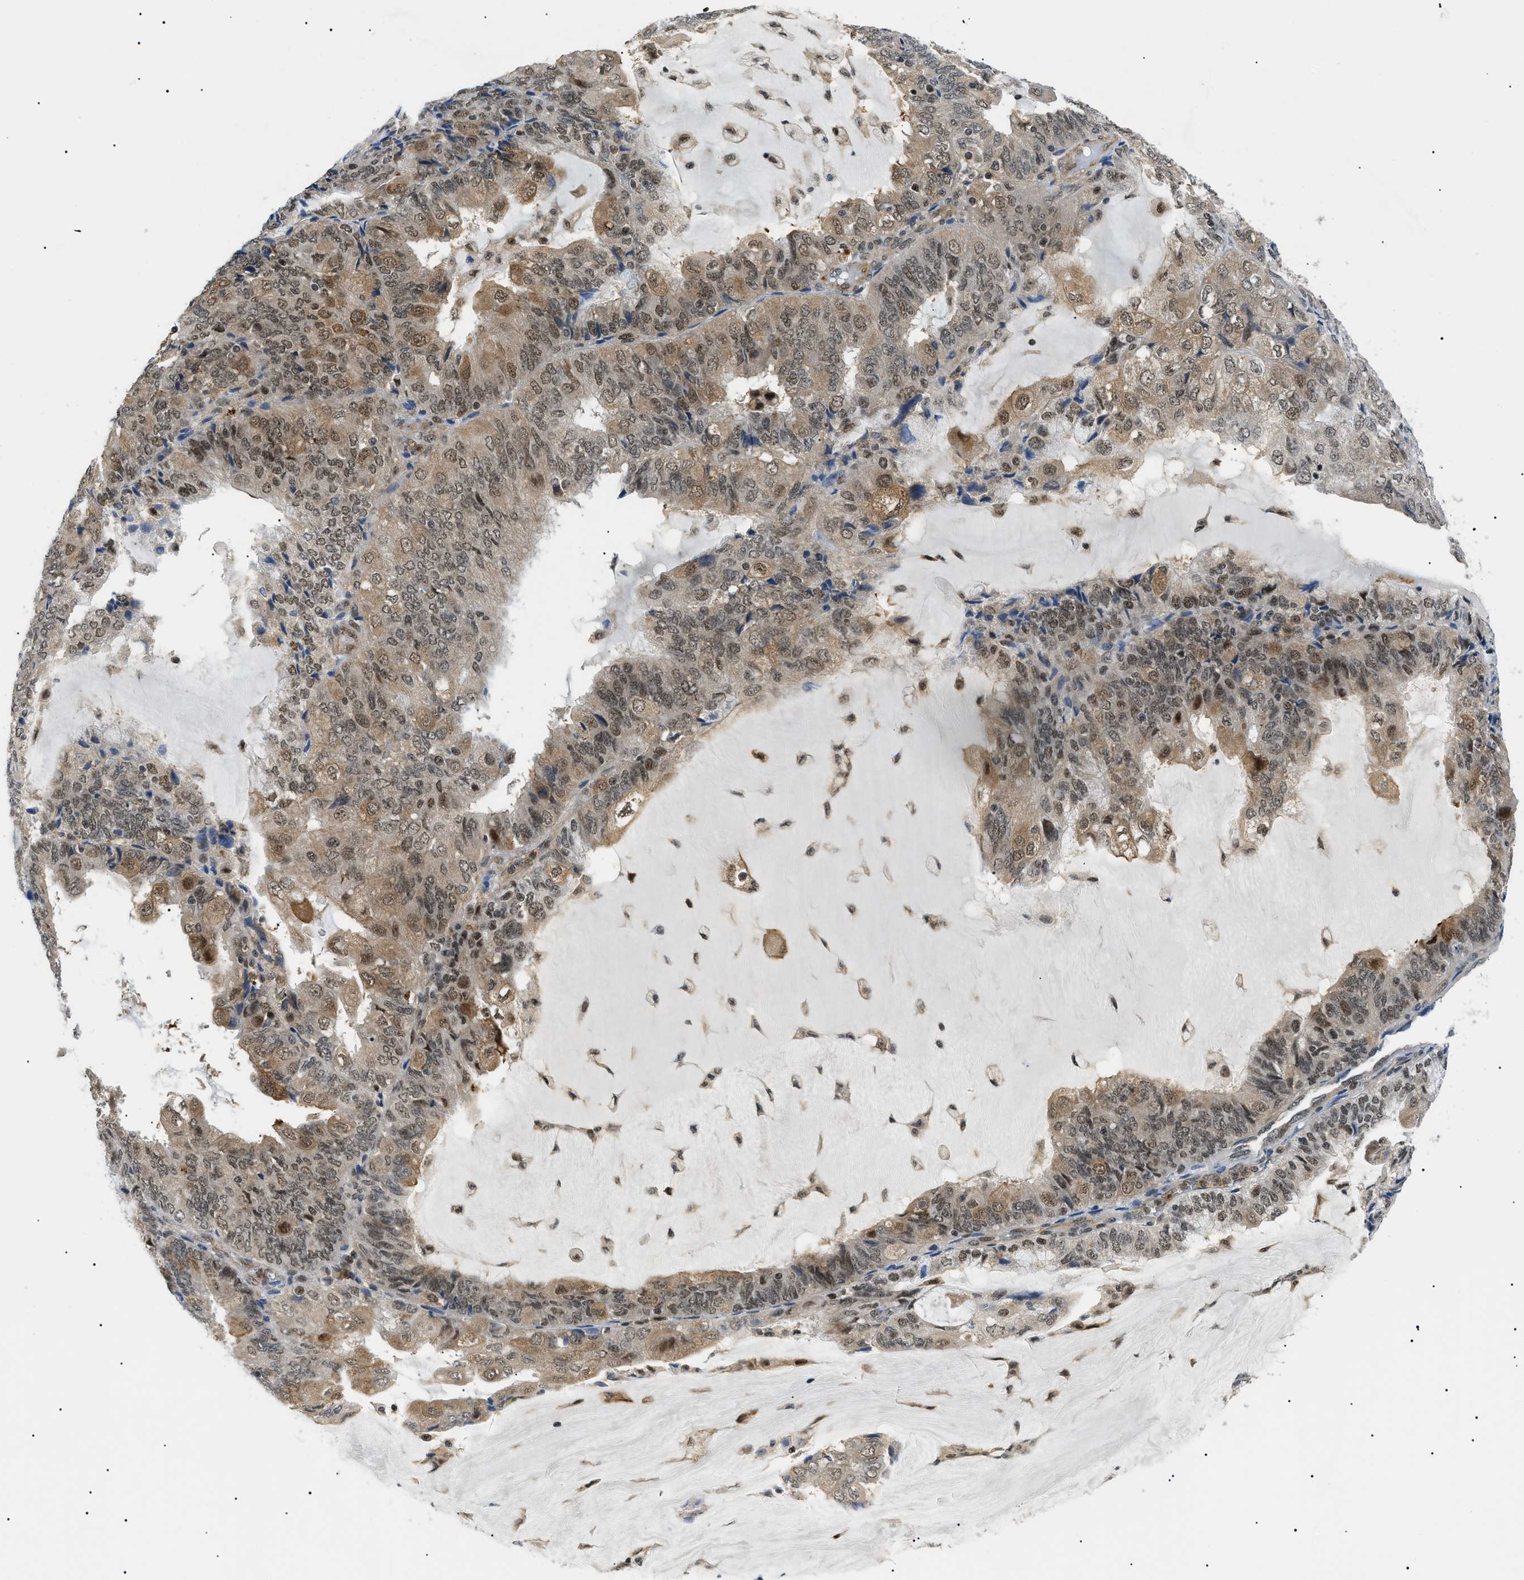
{"staining": {"intensity": "moderate", "quantity": ">75%", "location": "cytoplasmic/membranous,nuclear"}, "tissue": "endometrial cancer", "cell_type": "Tumor cells", "image_type": "cancer", "snomed": [{"axis": "morphology", "description": "Adenocarcinoma, NOS"}, {"axis": "topography", "description": "Endometrium"}], "caption": "Tumor cells show medium levels of moderate cytoplasmic/membranous and nuclear expression in approximately >75% of cells in human endometrial adenocarcinoma.", "gene": "RBM15", "patient": {"sex": "female", "age": 81}}